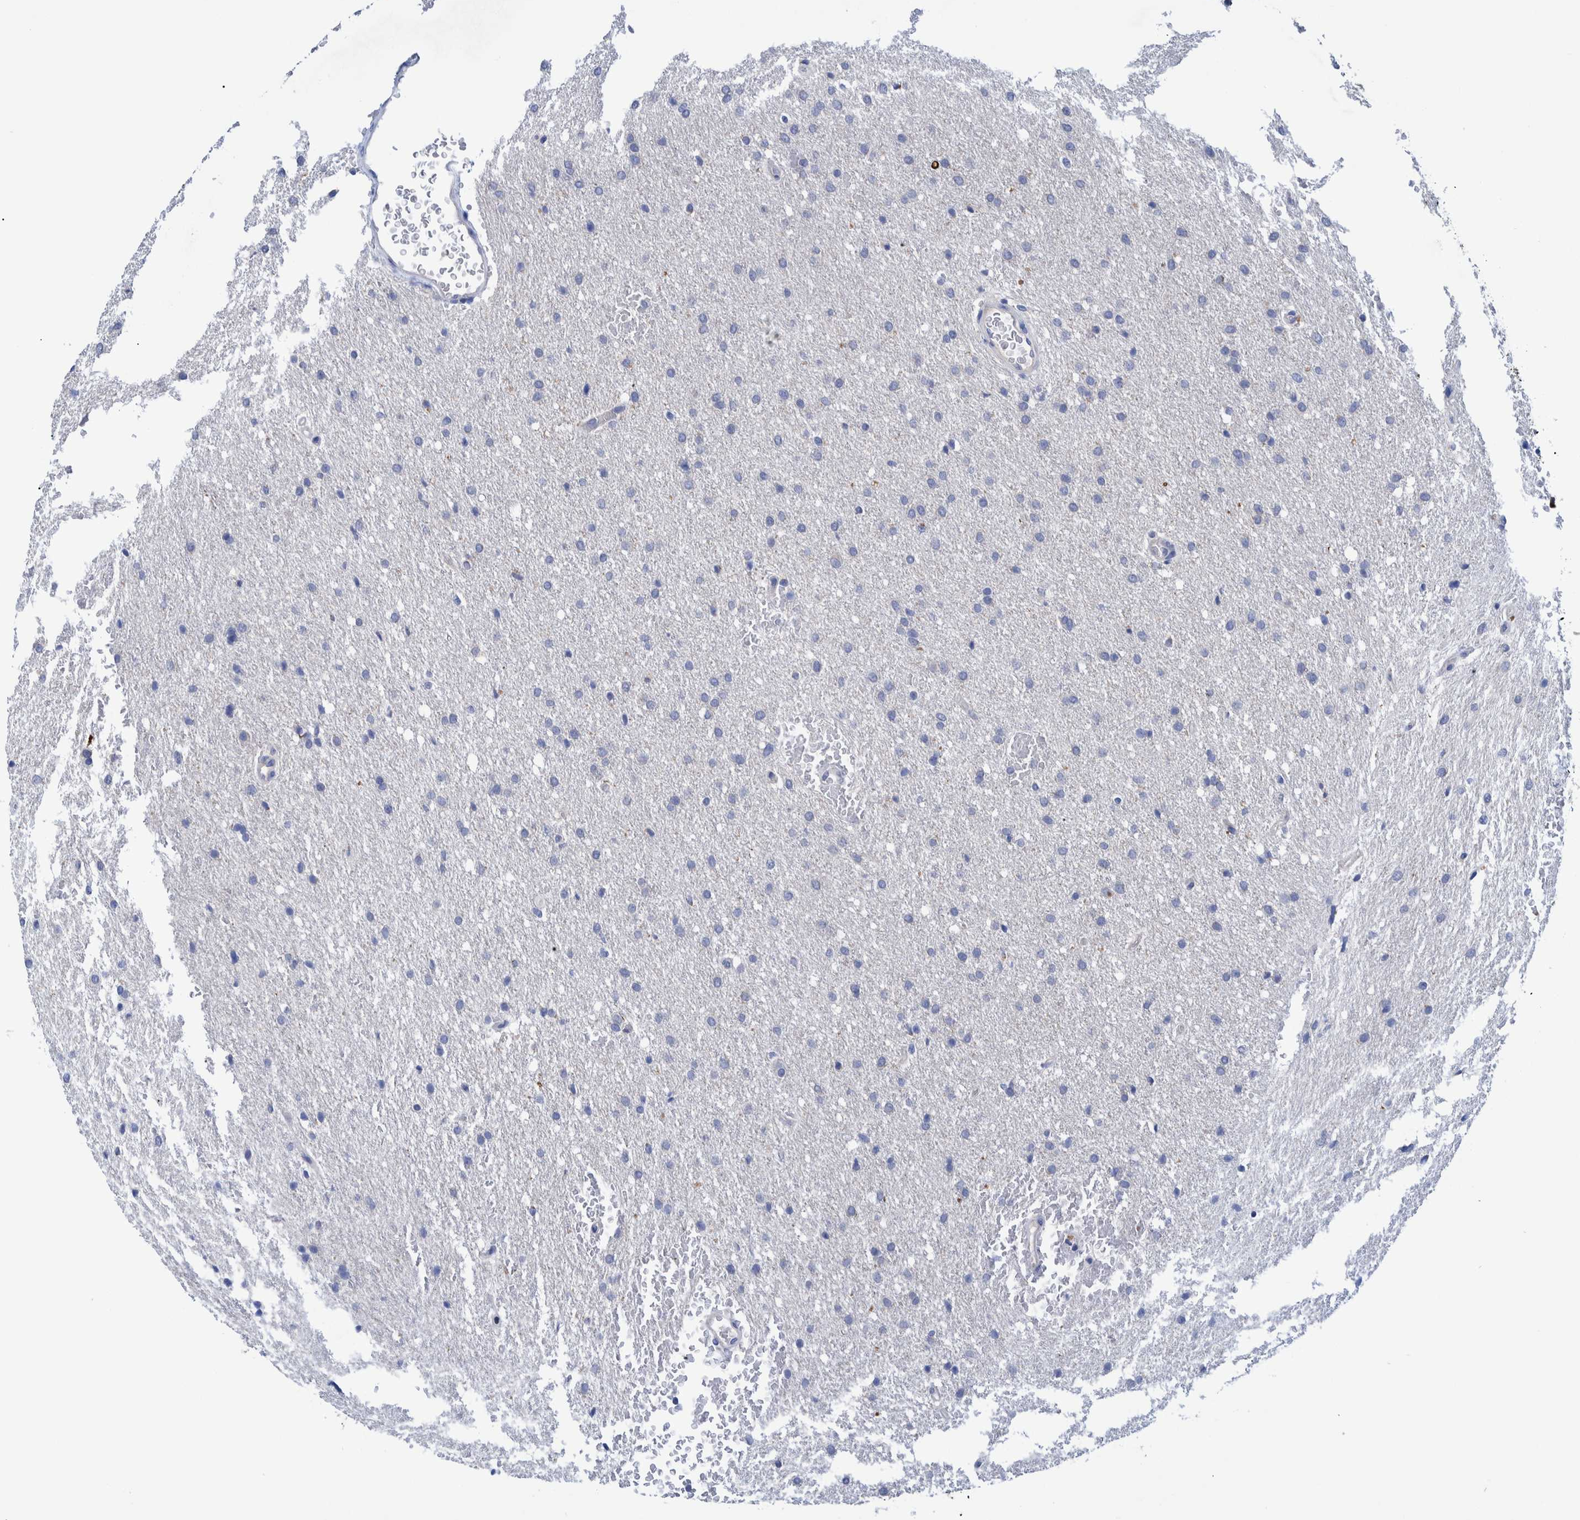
{"staining": {"intensity": "negative", "quantity": "none", "location": "none"}, "tissue": "glioma", "cell_type": "Tumor cells", "image_type": "cancer", "snomed": [{"axis": "morphology", "description": "Glioma, malignant, Low grade"}, {"axis": "topography", "description": "Brain"}], "caption": "Protein analysis of glioma exhibits no significant expression in tumor cells.", "gene": "MKS1", "patient": {"sex": "female", "age": 37}}